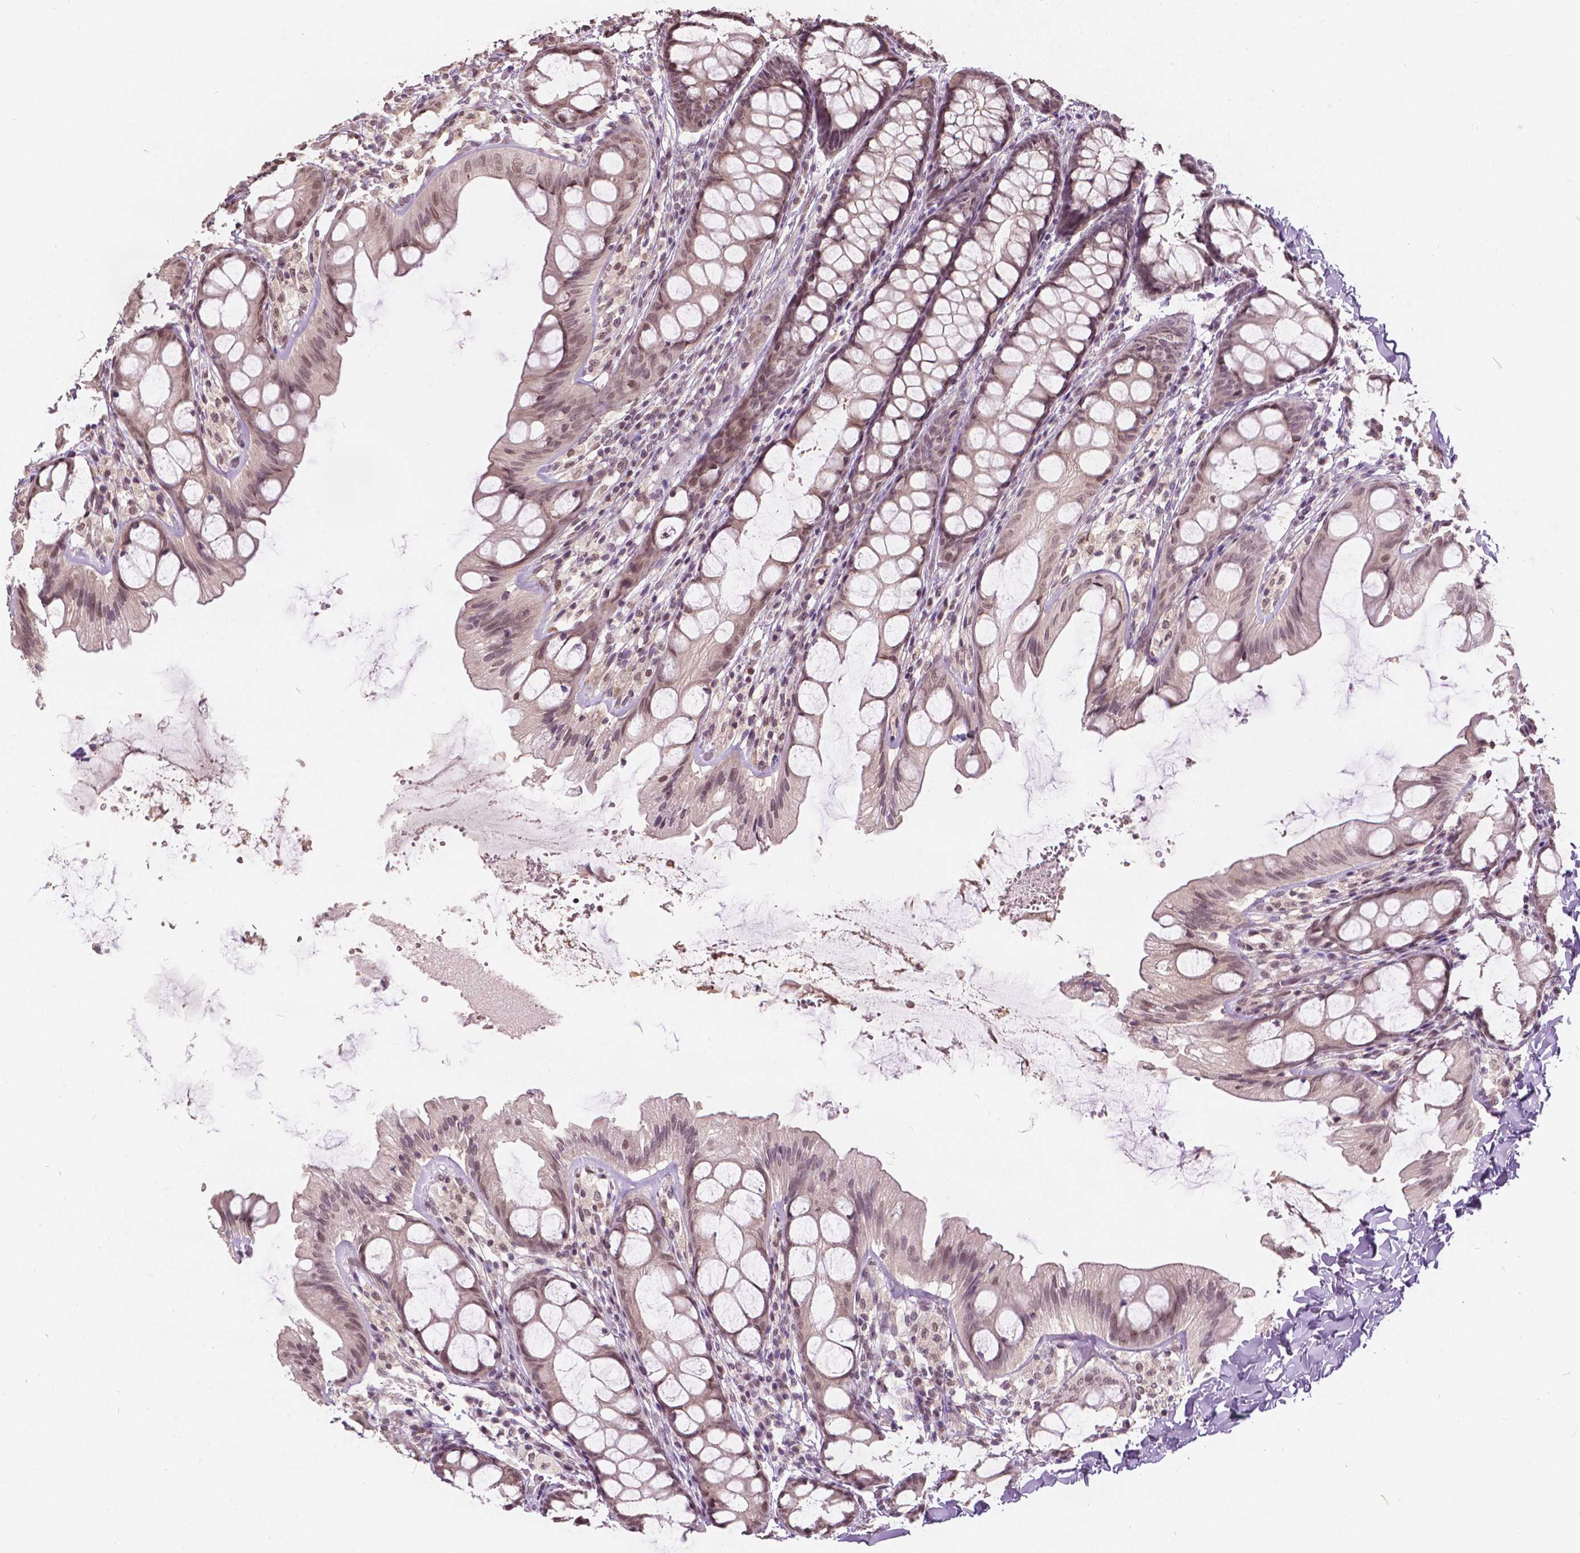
{"staining": {"intensity": "weak", "quantity": ">75%", "location": "nuclear"}, "tissue": "colon", "cell_type": "Endothelial cells", "image_type": "normal", "snomed": [{"axis": "morphology", "description": "Normal tissue, NOS"}, {"axis": "topography", "description": "Colon"}], "caption": "Unremarkable colon shows weak nuclear positivity in about >75% of endothelial cells, visualized by immunohistochemistry. Nuclei are stained in blue.", "gene": "HOXA10", "patient": {"sex": "male", "age": 47}}